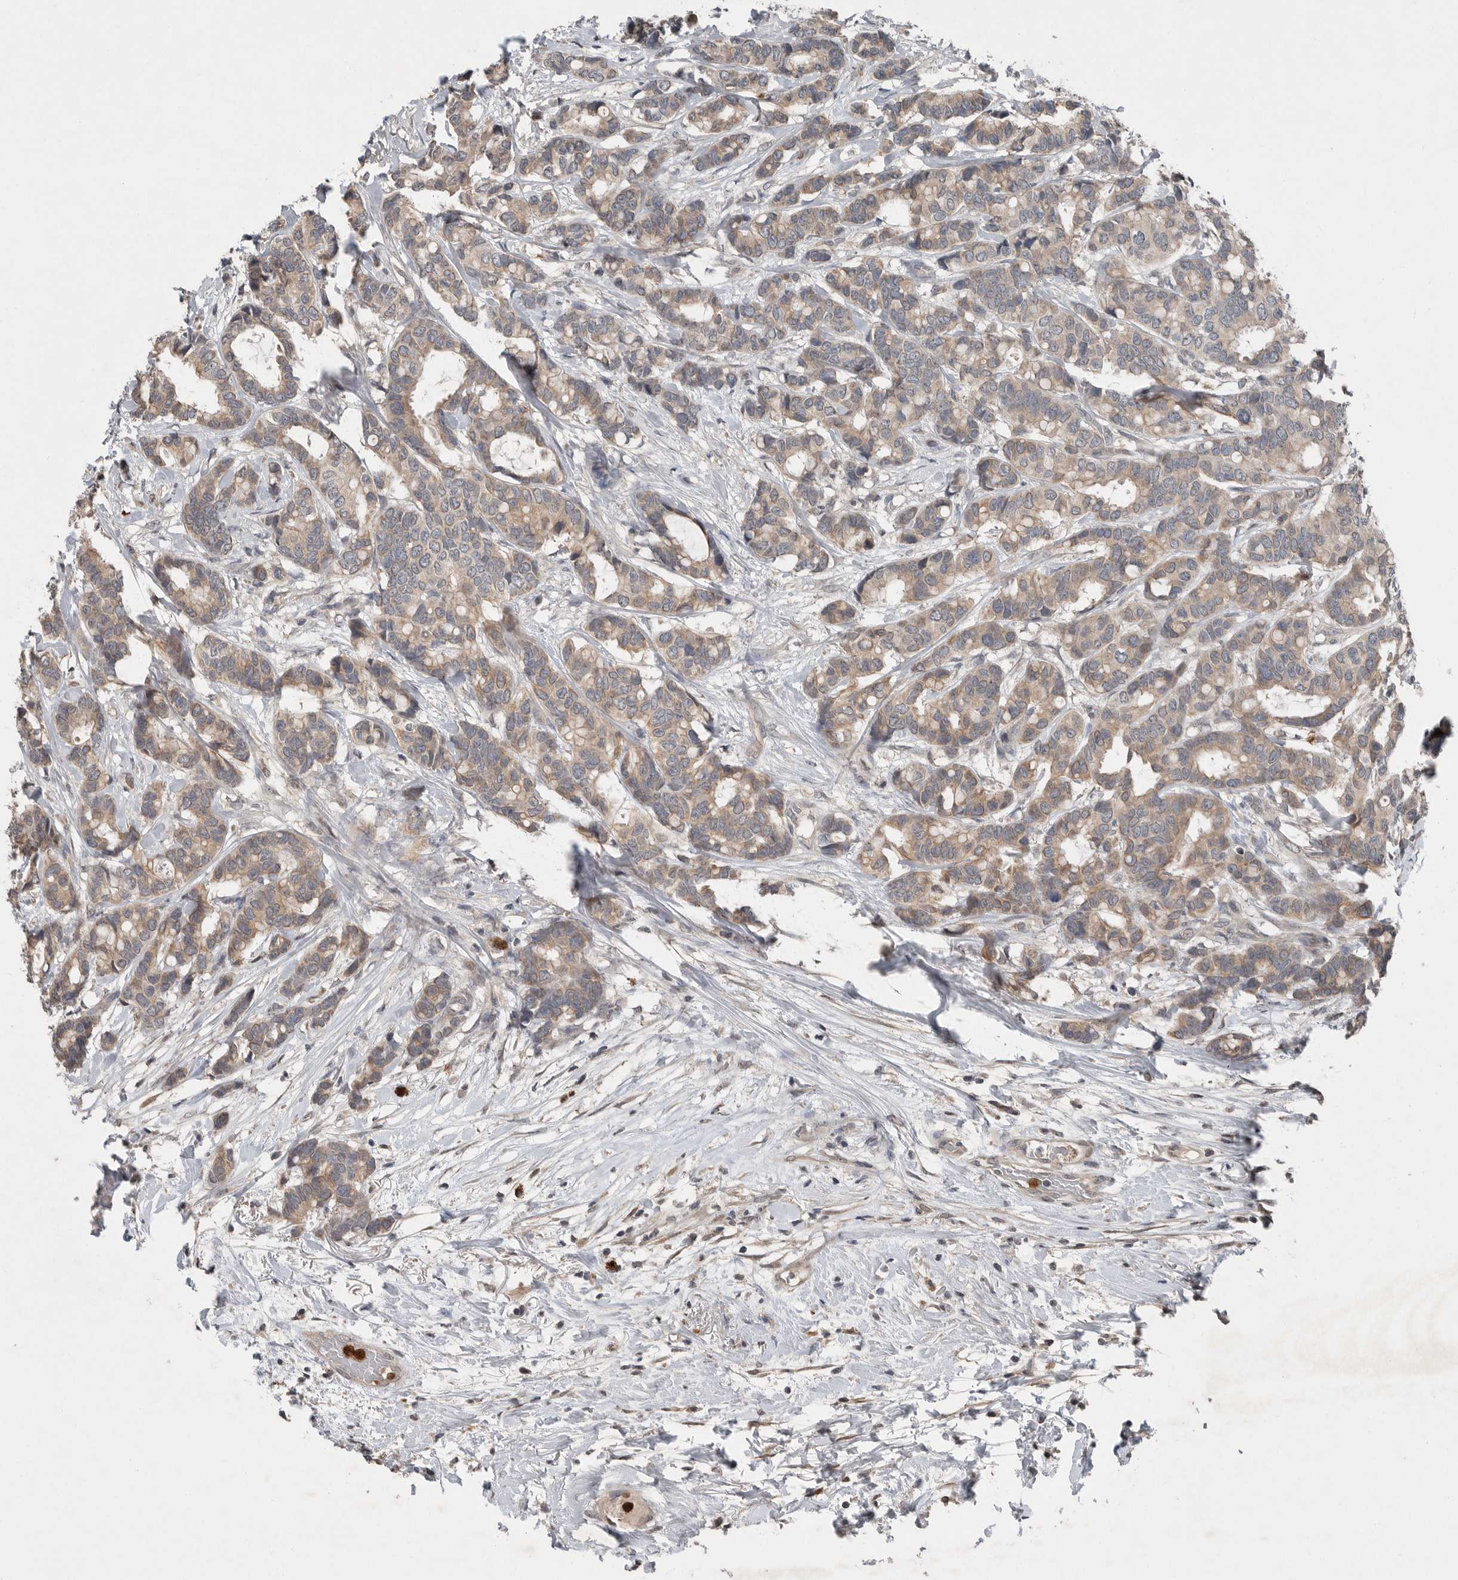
{"staining": {"intensity": "weak", "quantity": ">75%", "location": "cytoplasmic/membranous"}, "tissue": "breast cancer", "cell_type": "Tumor cells", "image_type": "cancer", "snomed": [{"axis": "morphology", "description": "Duct carcinoma"}, {"axis": "topography", "description": "Breast"}], "caption": "Immunohistochemistry of breast intraductal carcinoma shows low levels of weak cytoplasmic/membranous positivity in approximately >75% of tumor cells.", "gene": "SCP2", "patient": {"sex": "female", "age": 87}}